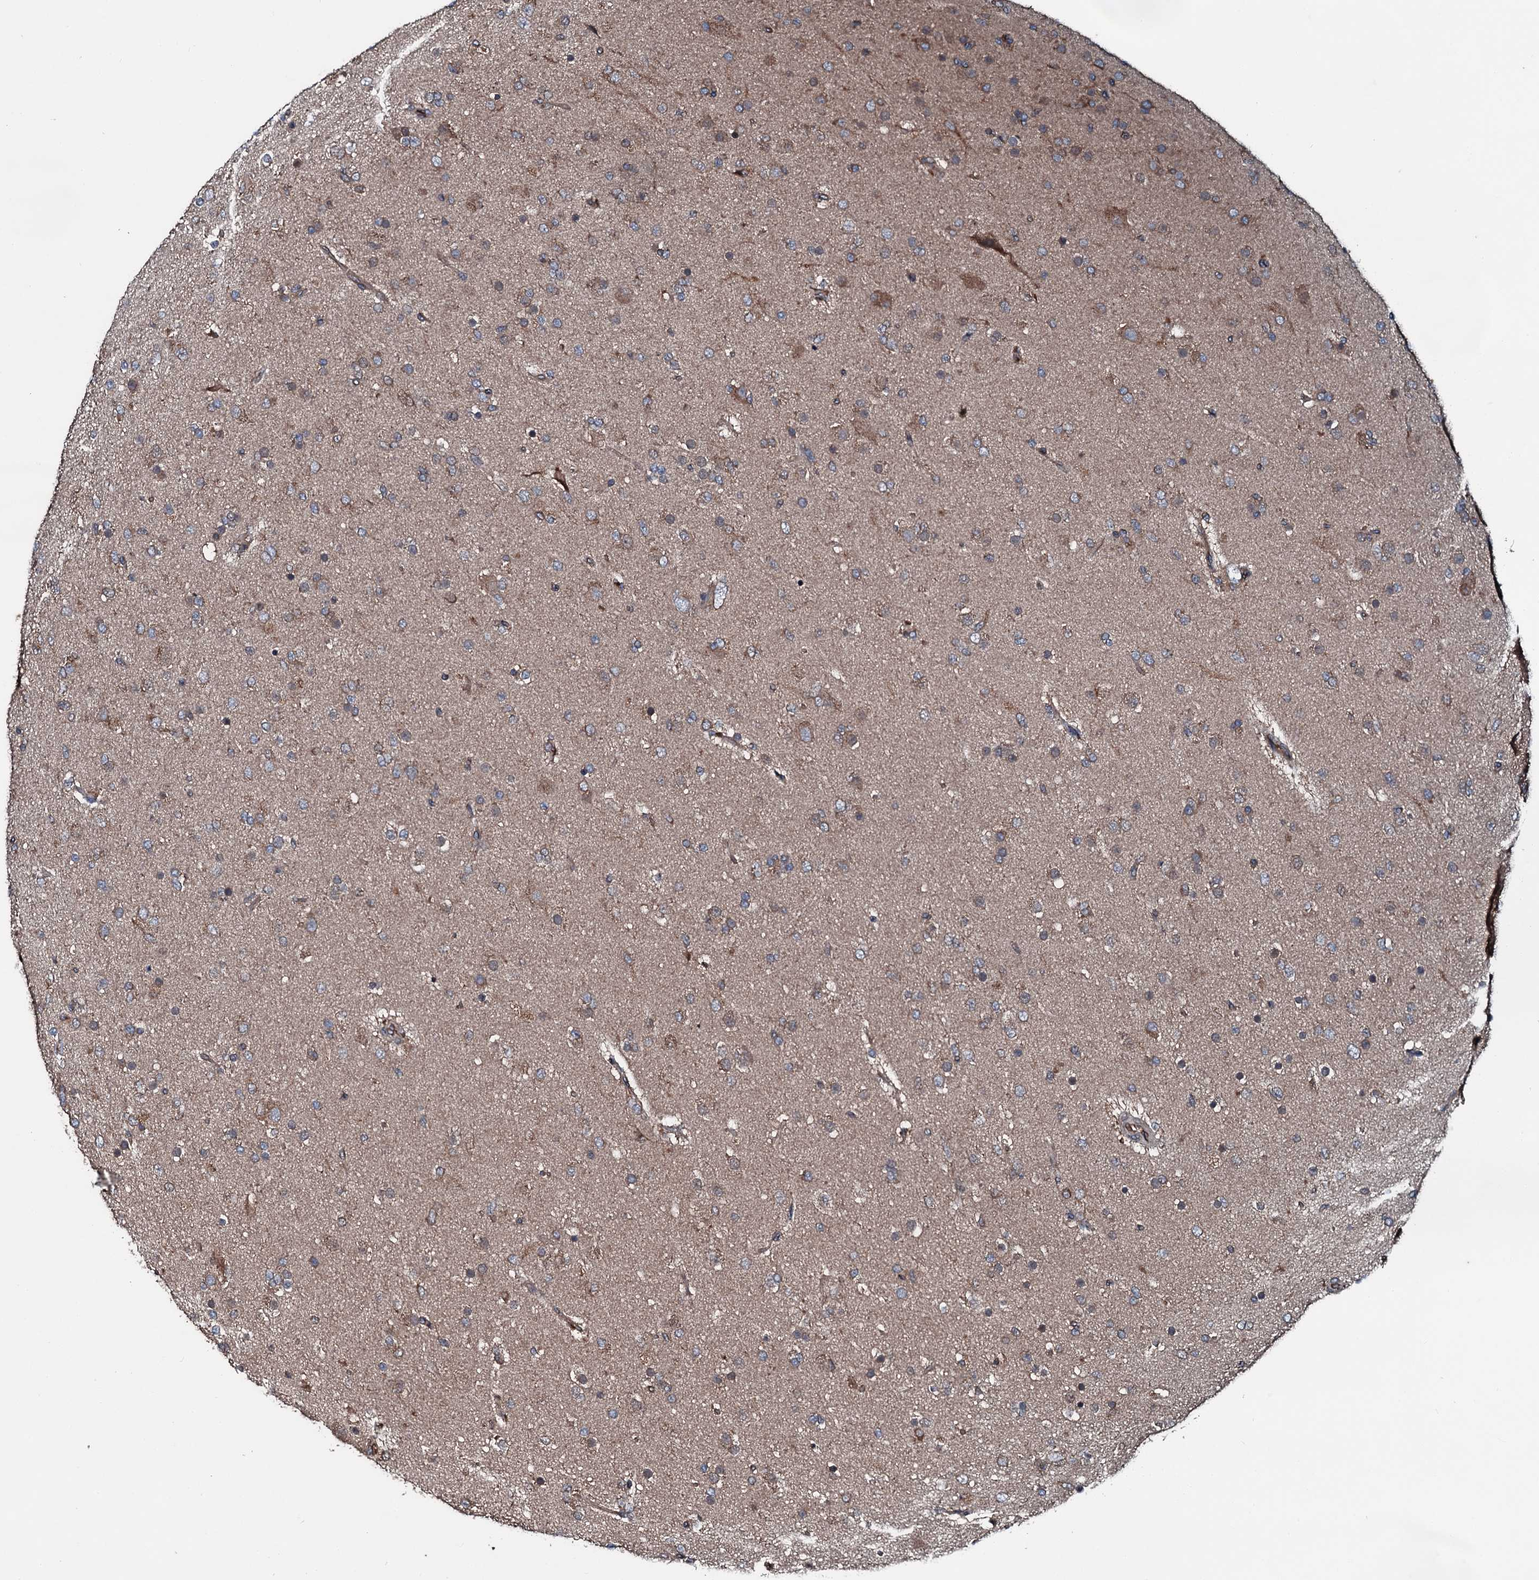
{"staining": {"intensity": "moderate", "quantity": "25%-75%", "location": "cytoplasmic/membranous"}, "tissue": "glioma", "cell_type": "Tumor cells", "image_type": "cancer", "snomed": [{"axis": "morphology", "description": "Glioma, malignant, Low grade"}, {"axis": "topography", "description": "Brain"}], "caption": "This is a photomicrograph of immunohistochemistry (IHC) staining of glioma, which shows moderate staining in the cytoplasmic/membranous of tumor cells.", "gene": "AARS1", "patient": {"sex": "male", "age": 65}}